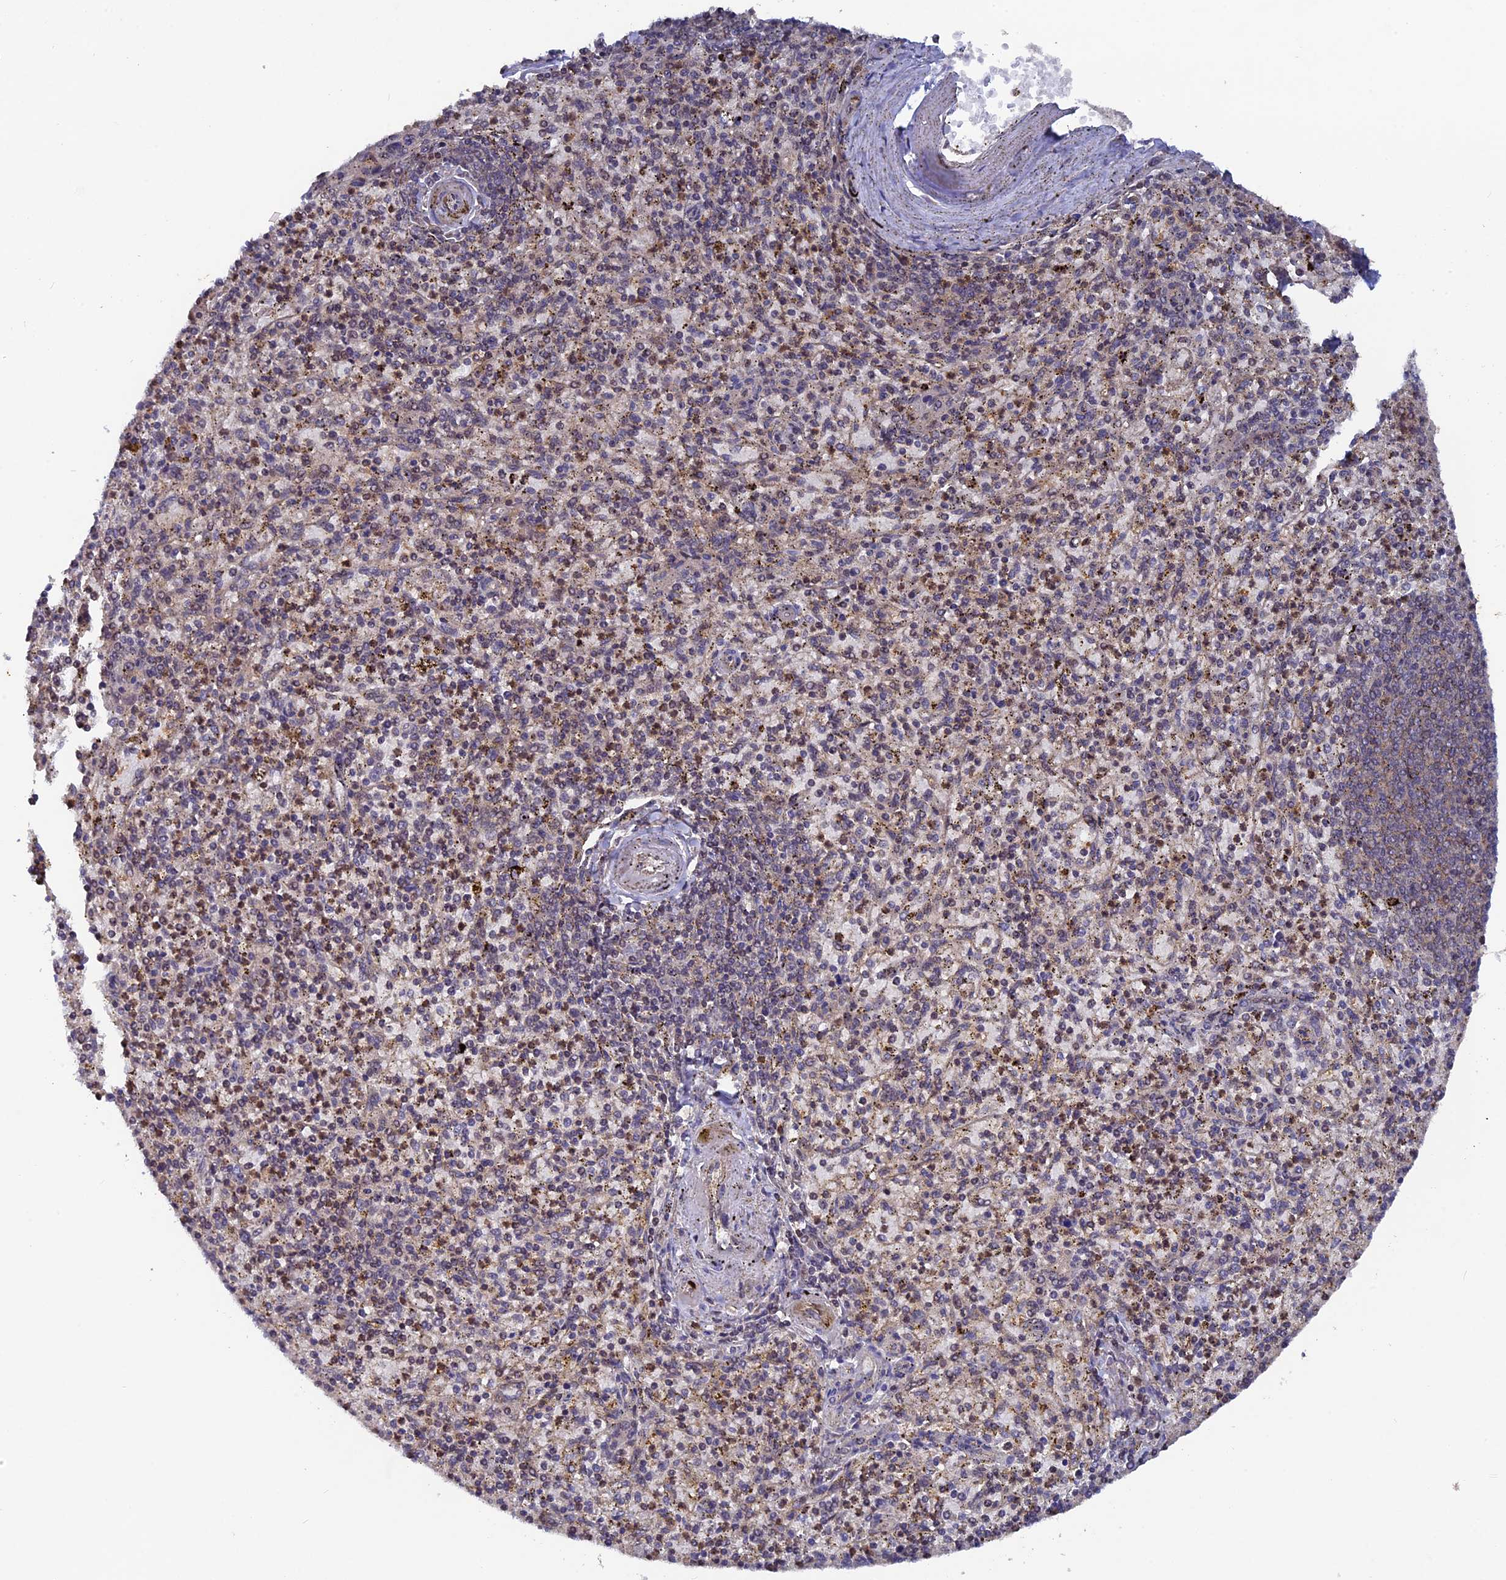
{"staining": {"intensity": "moderate", "quantity": "25%-75%", "location": "cytoplasmic/membranous,nuclear"}, "tissue": "spleen", "cell_type": "Cells in red pulp", "image_type": "normal", "snomed": [{"axis": "morphology", "description": "Normal tissue, NOS"}, {"axis": "topography", "description": "Spleen"}], "caption": "Immunohistochemical staining of normal spleen displays 25%-75% levels of moderate cytoplasmic/membranous,nuclear protein staining in about 25%-75% of cells in red pulp. The protein is stained brown, and the nuclei are stained in blue (DAB (3,3'-diaminobenzidine) IHC with brightfield microscopy, high magnification).", "gene": "TMC5", "patient": {"sex": "male", "age": 72}}